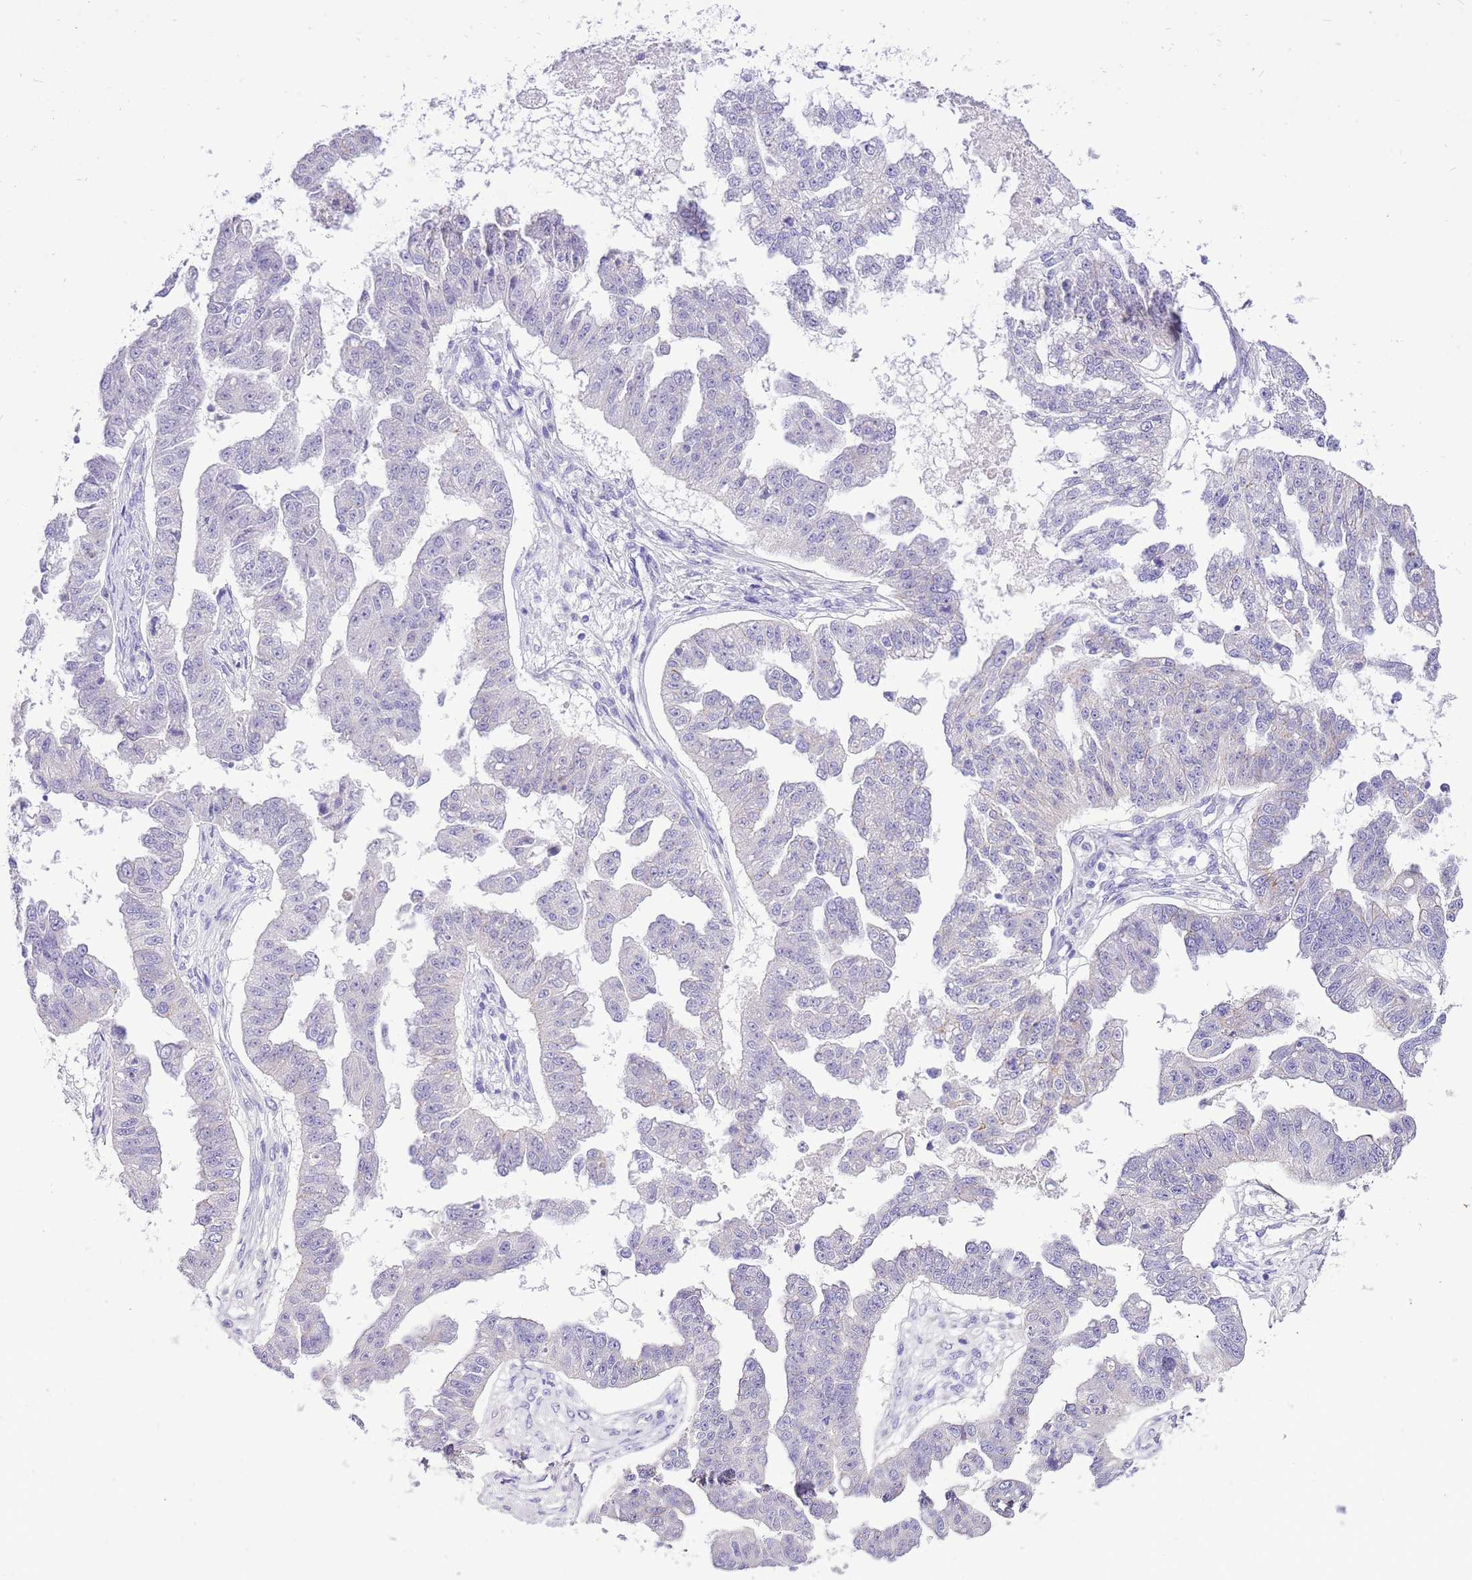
{"staining": {"intensity": "negative", "quantity": "none", "location": "none"}, "tissue": "ovarian cancer", "cell_type": "Tumor cells", "image_type": "cancer", "snomed": [{"axis": "morphology", "description": "Cystadenocarcinoma, serous, NOS"}, {"axis": "topography", "description": "Ovary"}], "caption": "Tumor cells are negative for brown protein staining in ovarian cancer.", "gene": "R3HDM4", "patient": {"sex": "female", "age": 58}}